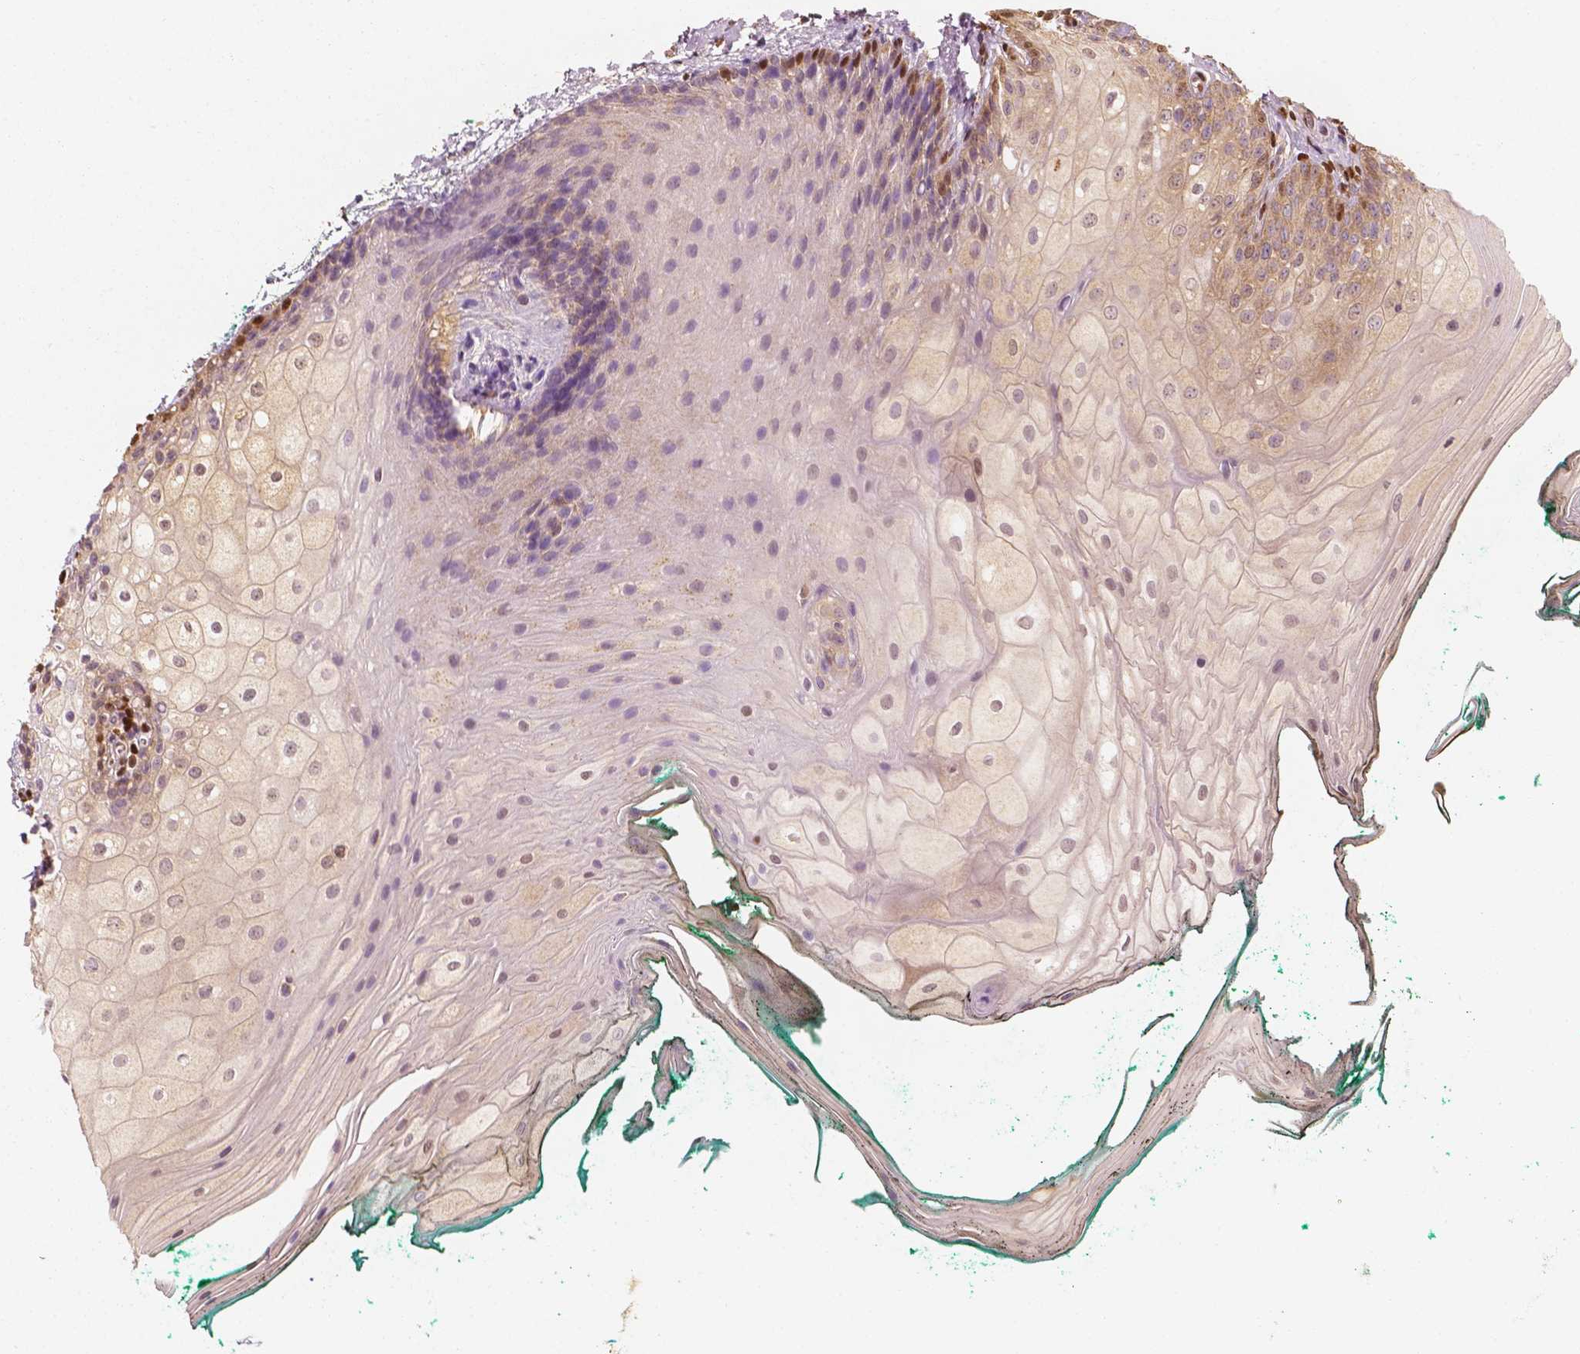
{"staining": {"intensity": "weak", "quantity": "<25%", "location": "cytoplasmic/membranous,nuclear"}, "tissue": "oral mucosa", "cell_type": "Squamous epithelial cells", "image_type": "normal", "snomed": [{"axis": "morphology", "description": "Normal tissue, NOS"}, {"axis": "topography", "description": "Oral tissue"}], "caption": "Image shows no protein staining in squamous epithelial cells of unremarkable oral mucosa.", "gene": "TBC1D17", "patient": {"sex": "female", "age": 68}}